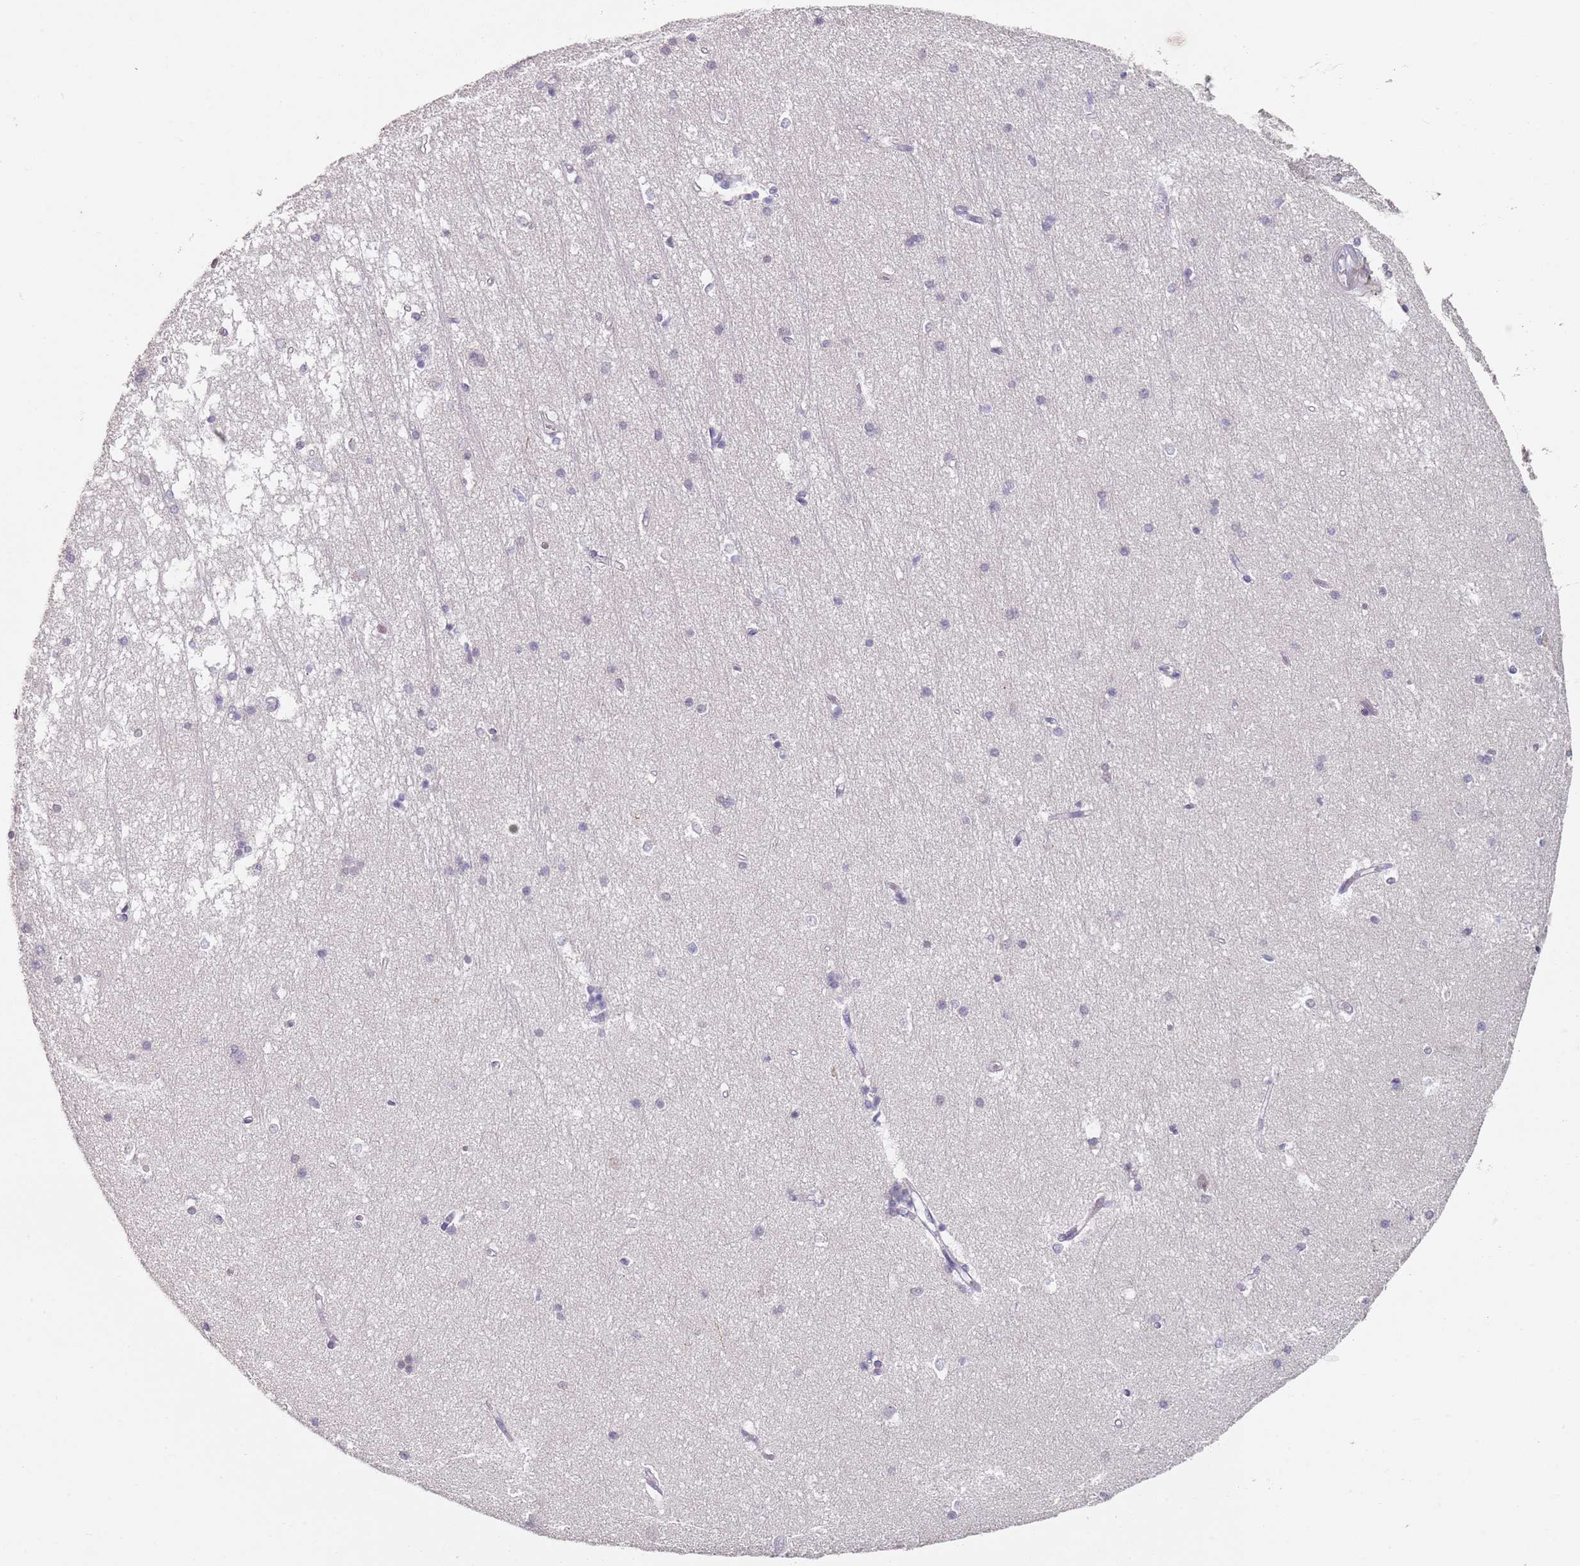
{"staining": {"intensity": "negative", "quantity": "none", "location": "none"}, "tissue": "hippocampus", "cell_type": "Glial cells", "image_type": "normal", "snomed": [{"axis": "morphology", "description": "Normal tissue, NOS"}, {"axis": "topography", "description": "Hippocampus"}], "caption": "Protein analysis of unremarkable hippocampus demonstrates no significant positivity in glial cells. (DAB (3,3'-diaminobenzidine) immunohistochemistry (IHC) with hematoxylin counter stain).", "gene": "DNAH11", "patient": {"sex": "male", "age": 45}}